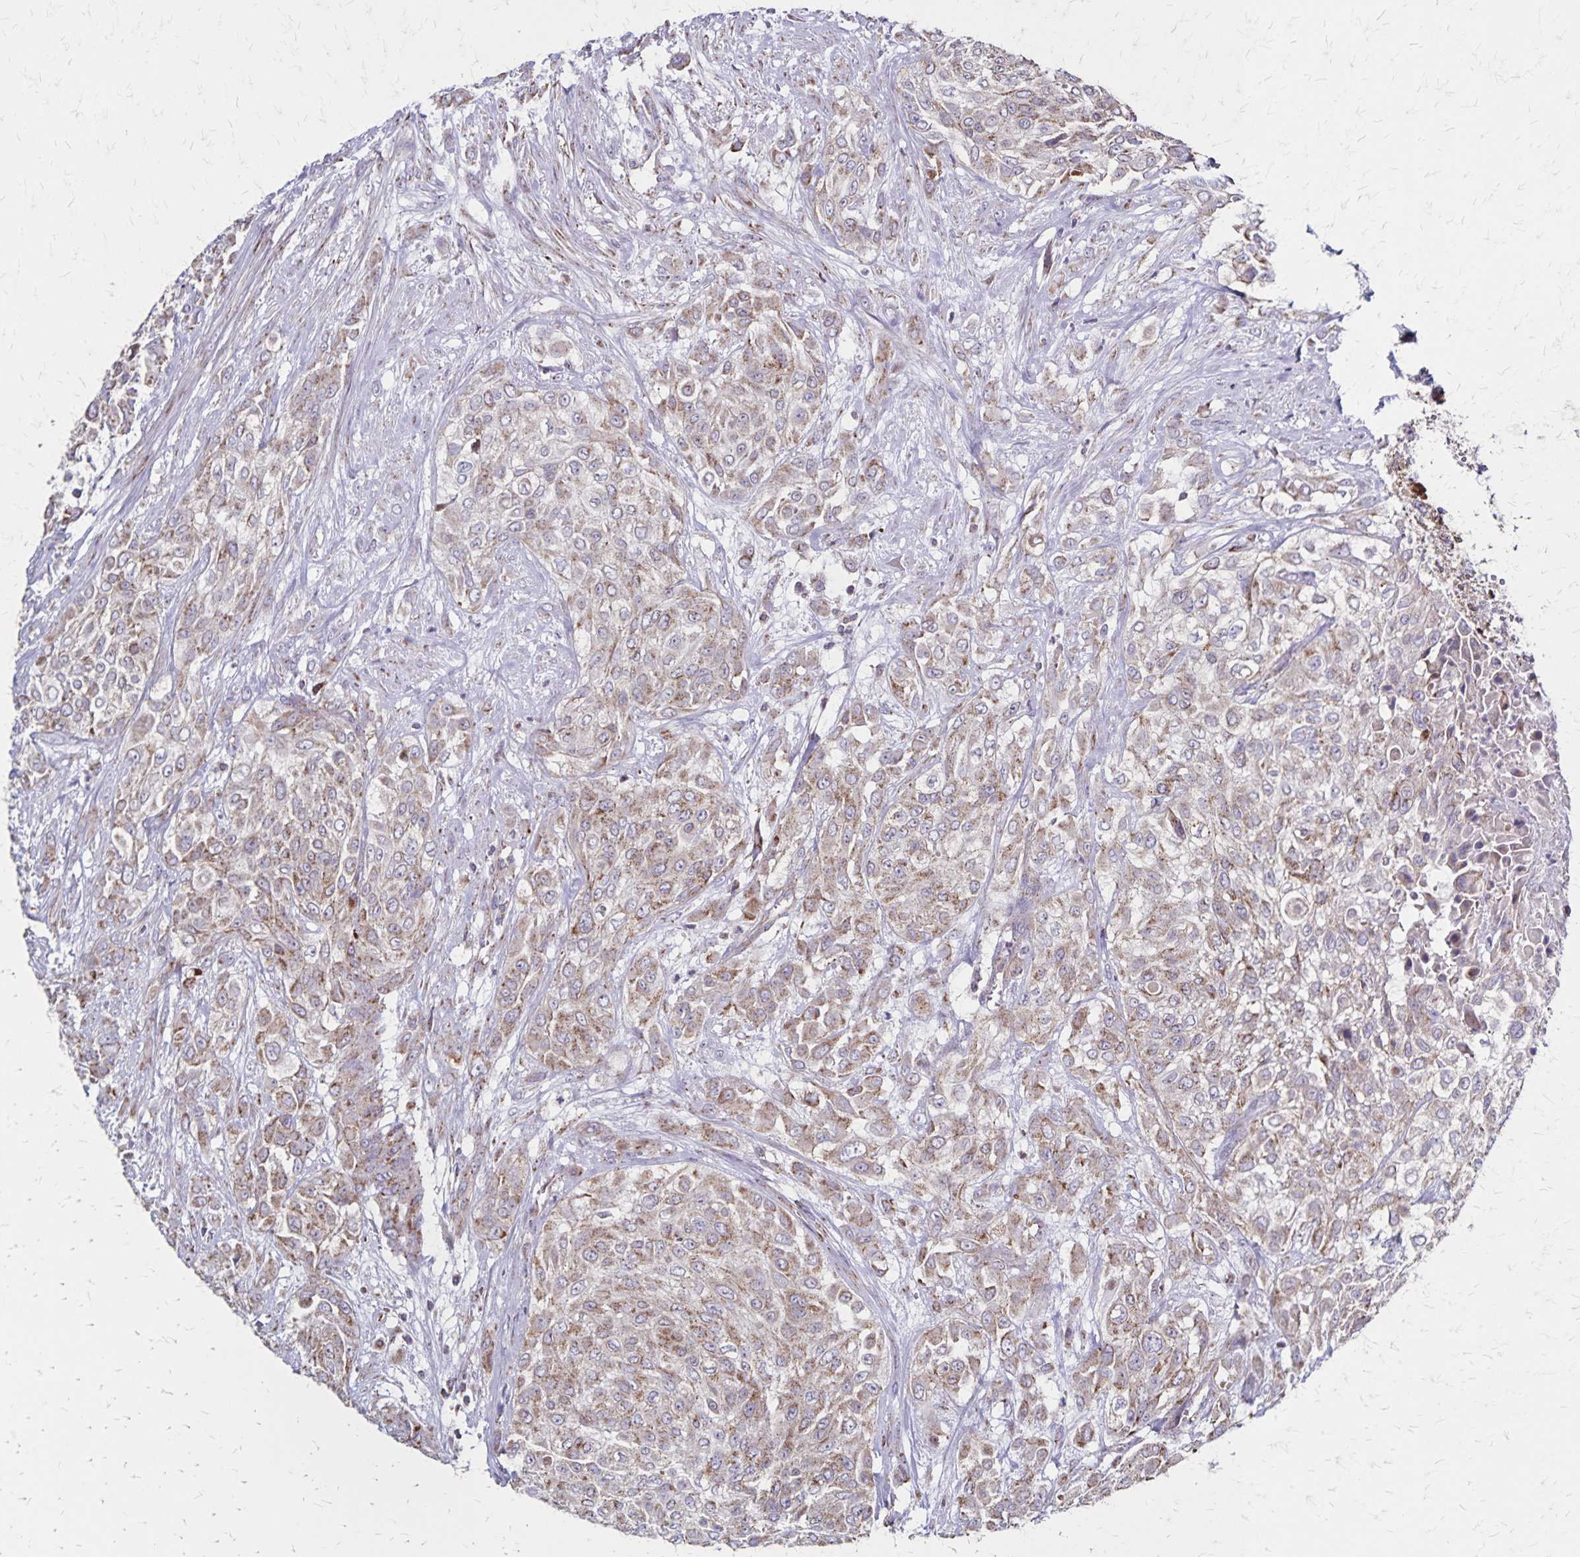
{"staining": {"intensity": "weak", "quantity": ">75%", "location": "cytoplasmic/membranous"}, "tissue": "urothelial cancer", "cell_type": "Tumor cells", "image_type": "cancer", "snomed": [{"axis": "morphology", "description": "Urothelial carcinoma, High grade"}, {"axis": "topography", "description": "Urinary bladder"}], "caption": "Tumor cells reveal weak cytoplasmic/membranous positivity in approximately >75% of cells in urothelial cancer.", "gene": "NFS1", "patient": {"sex": "male", "age": 57}}